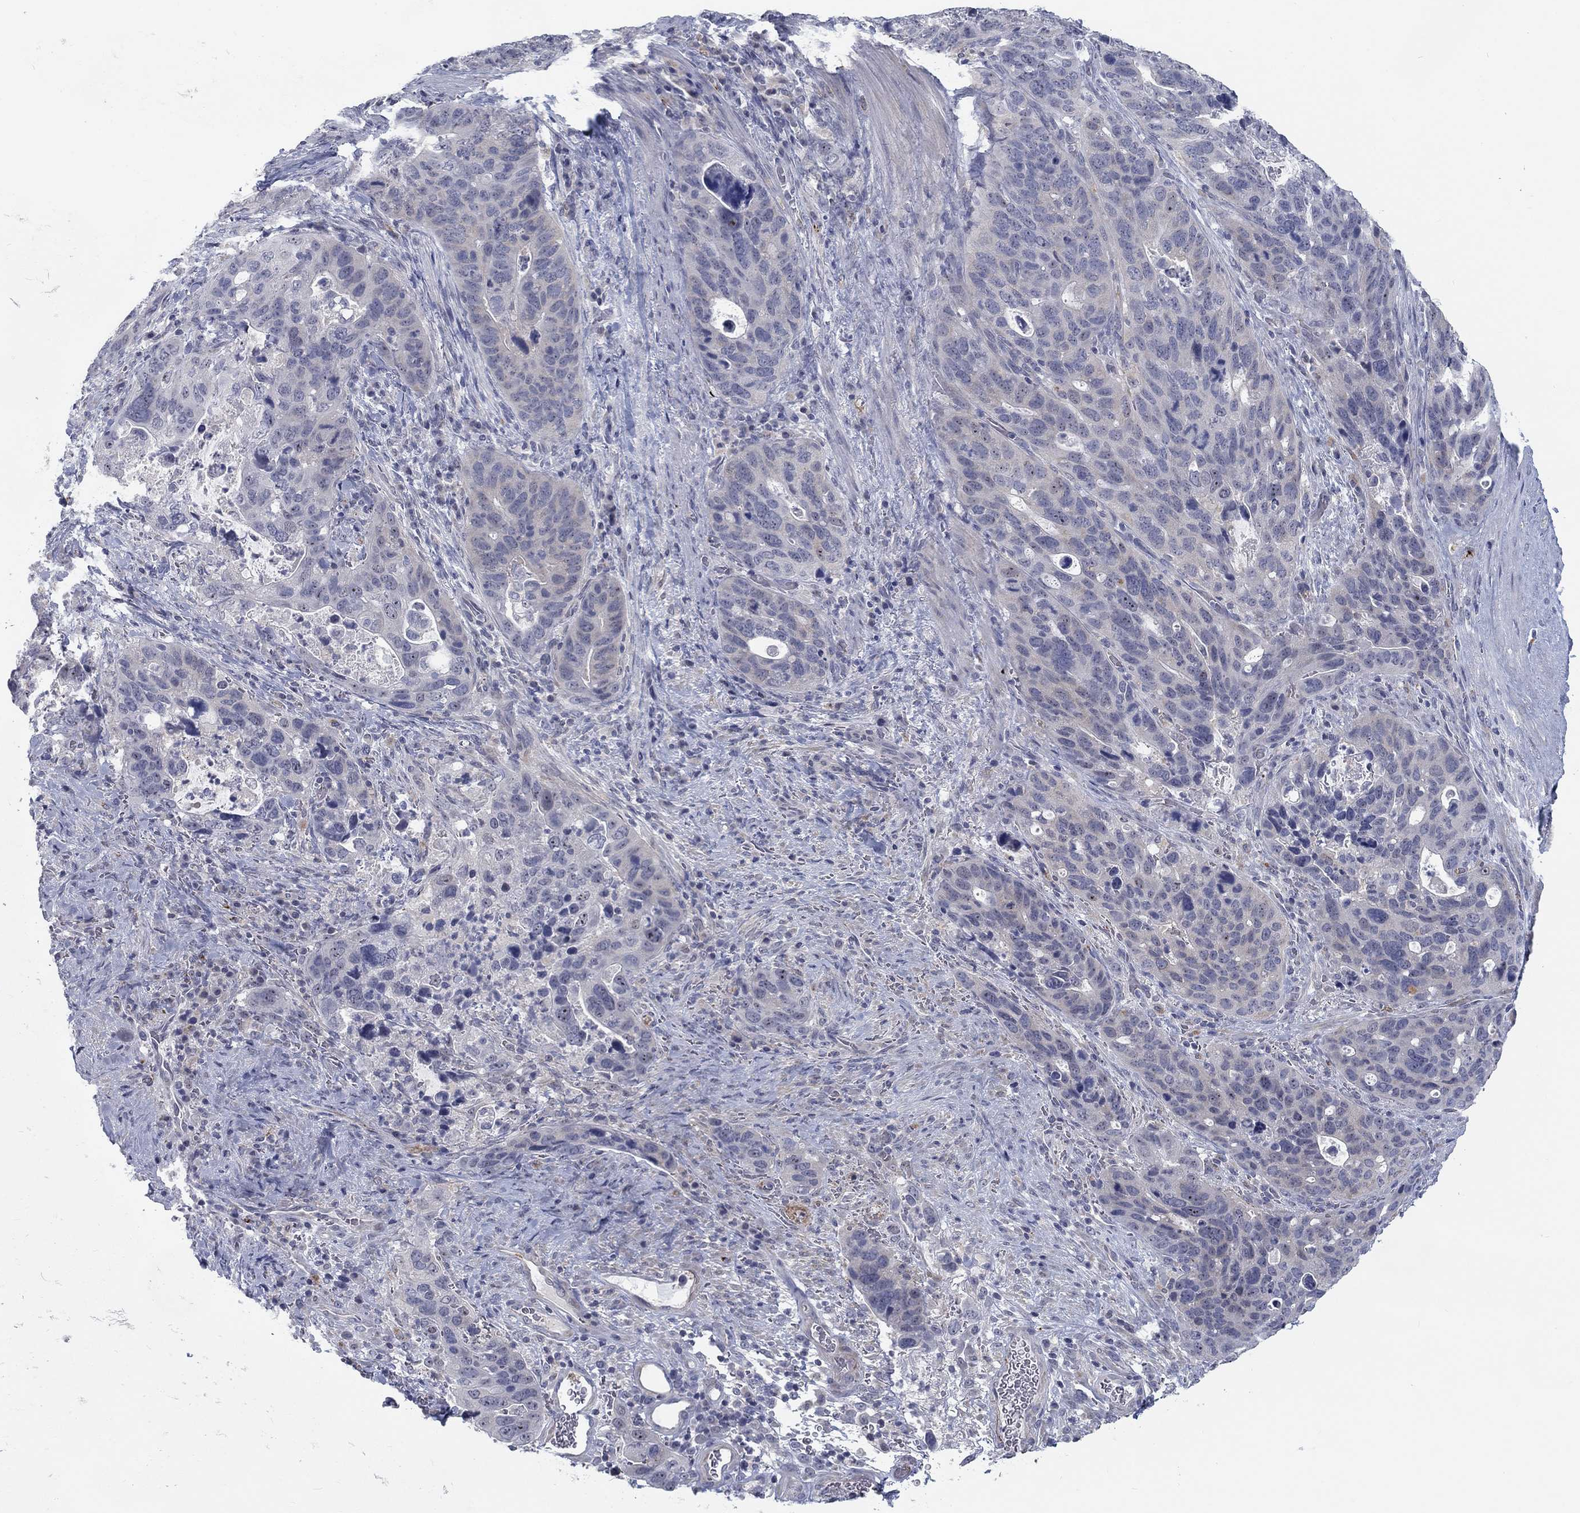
{"staining": {"intensity": "negative", "quantity": "none", "location": "none"}, "tissue": "stomach cancer", "cell_type": "Tumor cells", "image_type": "cancer", "snomed": [{"axis": "morphology", "description": "Adenocarcinoma, NOS"}, {"axis": "topography", "description": "Stomach"}], "caption": "The histopathology image displays no significant staining in tumor cells of stomach cancer (adenocarcinoma).", "gene": "MTSS2", "patient": {"sex": "male", "age": 54}}